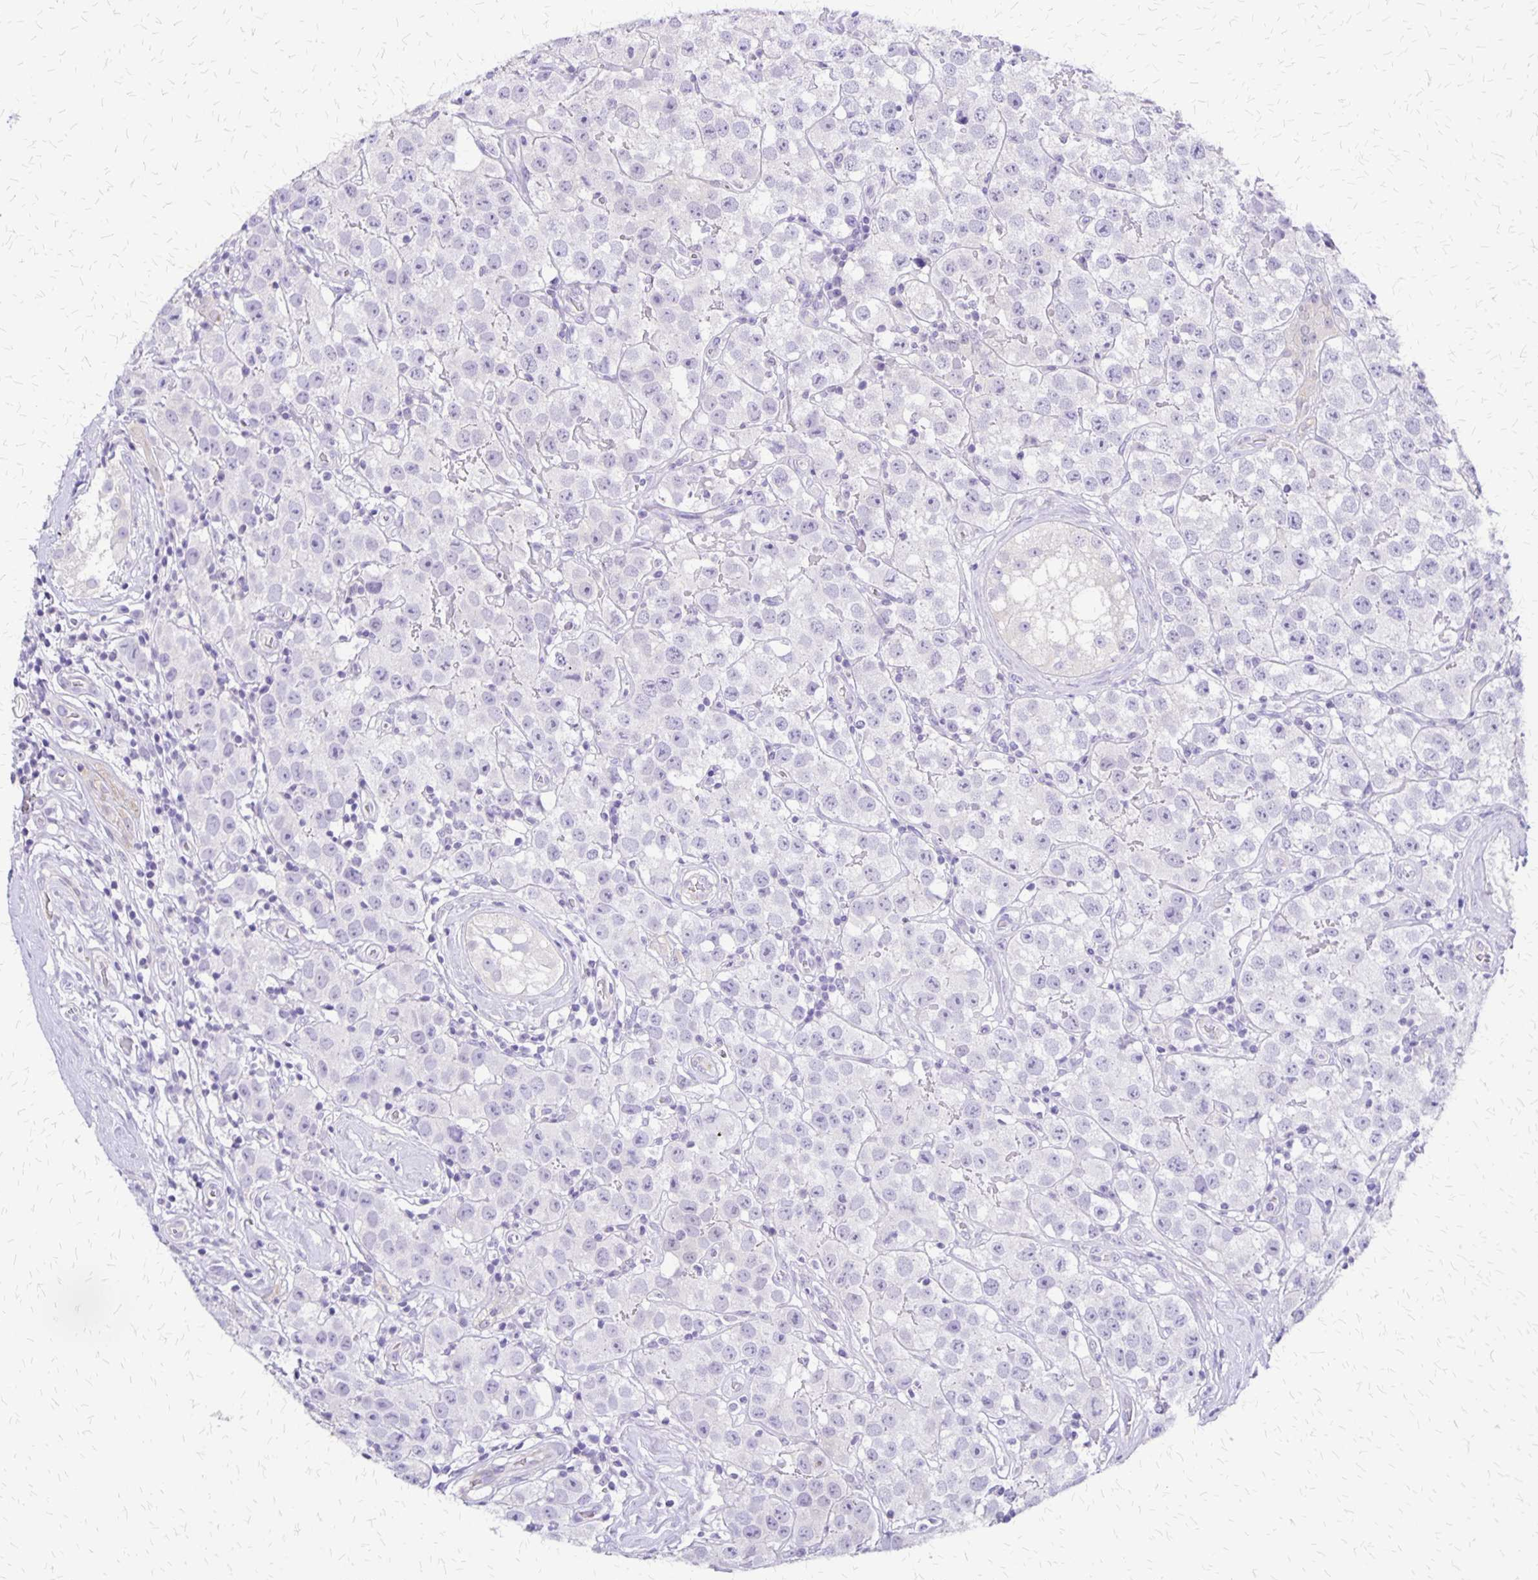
{"staining": {"intensity": "negative", "quantity": "none", "location": "none"}, "tissue": "testis cancer", "cell_type": "Tumor cells", "image_type": "cancer", "snomed": [{"axis": "morphology", "description": "Seminoma, NOS"}, {"axis": "topography", "description": "Testis"}], "caption": "Seminoma (testis) was stained to show a protein in brown. There is no significant expression in tumor cells. (DAB immunohistochemistry, high magnification).", "gene": "SI", "patient": {"sex": "male", "age": 34}}